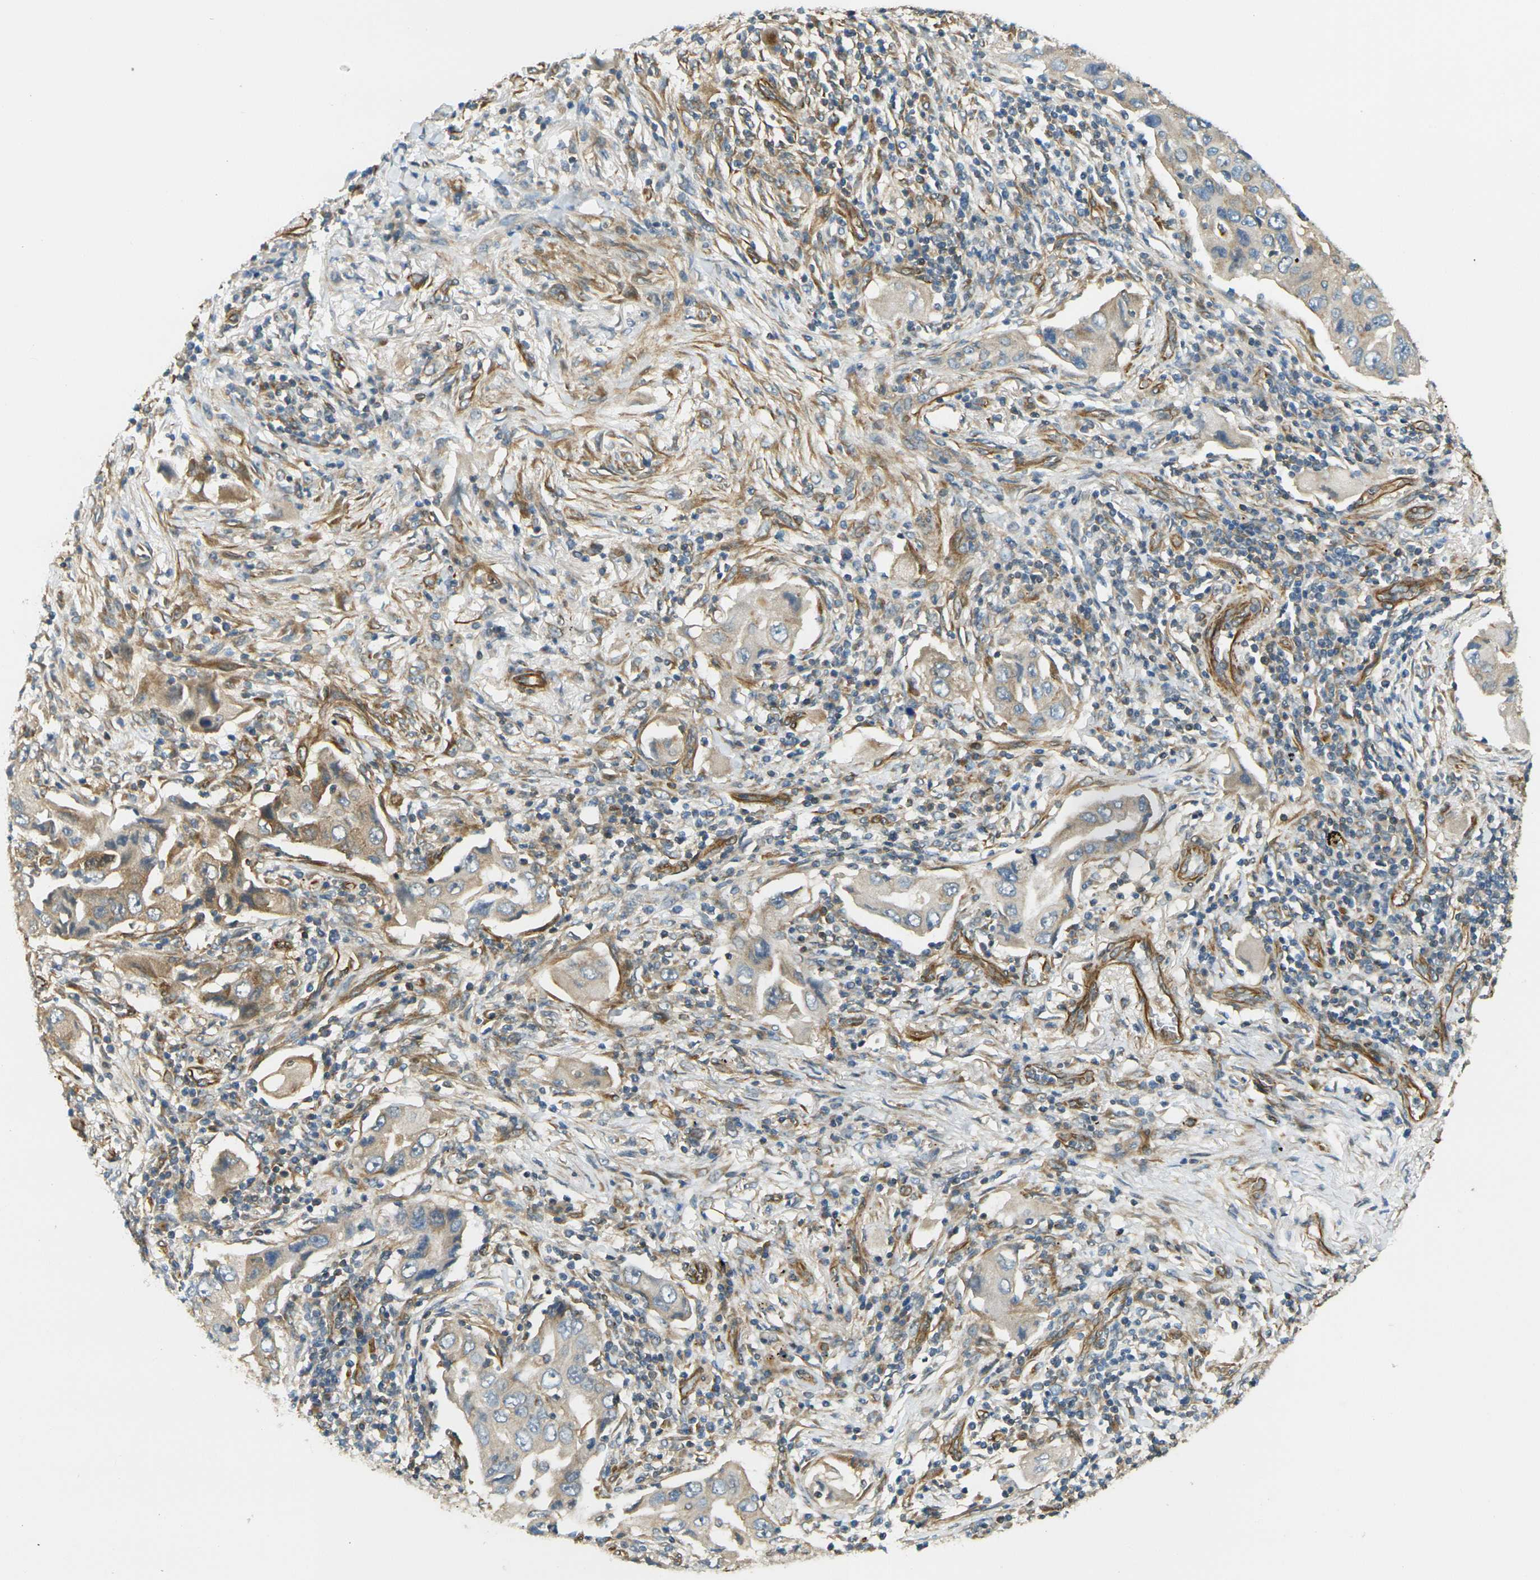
{"staining": {"intensity": "weak", "quantity": ">75%", "location": "cytoplasmic/membranous"}, "tissue": "lung cancer", "cell_type": "Tumor cells", "image_type": "cancer", "snomed": [{"axis": "morphology", "description": "Adenocarcinoma, NOS"}, {"axis": "topography", "description": "Lung"}], "caption": "Immunohistochemistry histopathology image of neoplastic tissue: lung cancer stained using immunohistochemistry (IHC) displays low levels of weak protein expression localized specifically in the cytoplasmic/membranous of tumor cells, appearing as a cytoplasmic/membranous brown color.", "gene": "CYTH3", "patient": {"sex": "female", "age": 65}}